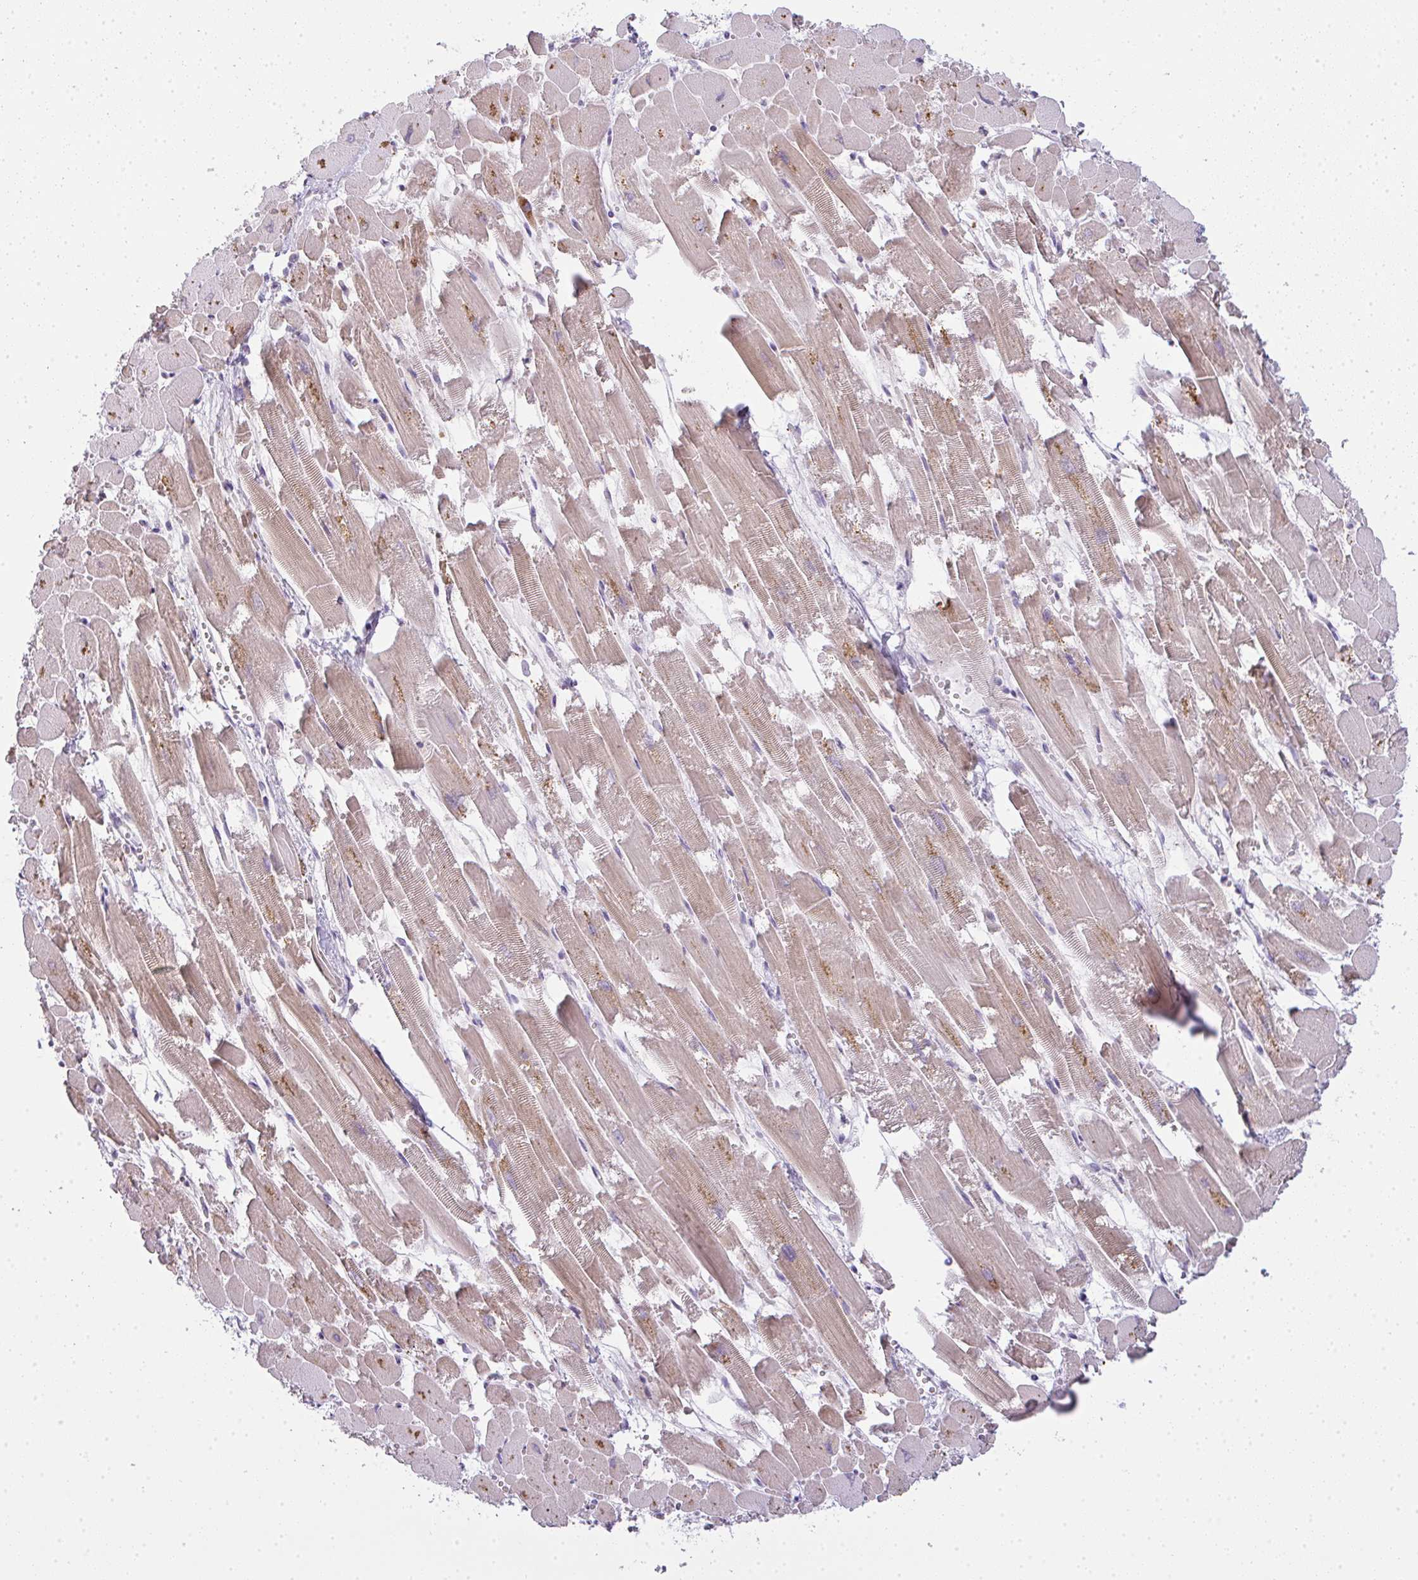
{"staining": {"intensity": "weak", "quantity": ">75%", "location": "cytoplasmic/membranous"}, "tissue": "heart muscle", "cell_type": "Cardiomyocytes", "image_type": "normal", "snomed": [{"axis": "morphology", "description": "Normal tissue, NOS"}, {"axis": "topography", "description": "Heart"}], "caption": "This image exhibits IHC staining of normal human heart muscle, with low weak cytoplasmic/membranous positivity in approximately >75% of cardiomyocytes.", "gene": "CSE1L", "patient": {"sex": "female", "age": 52}}